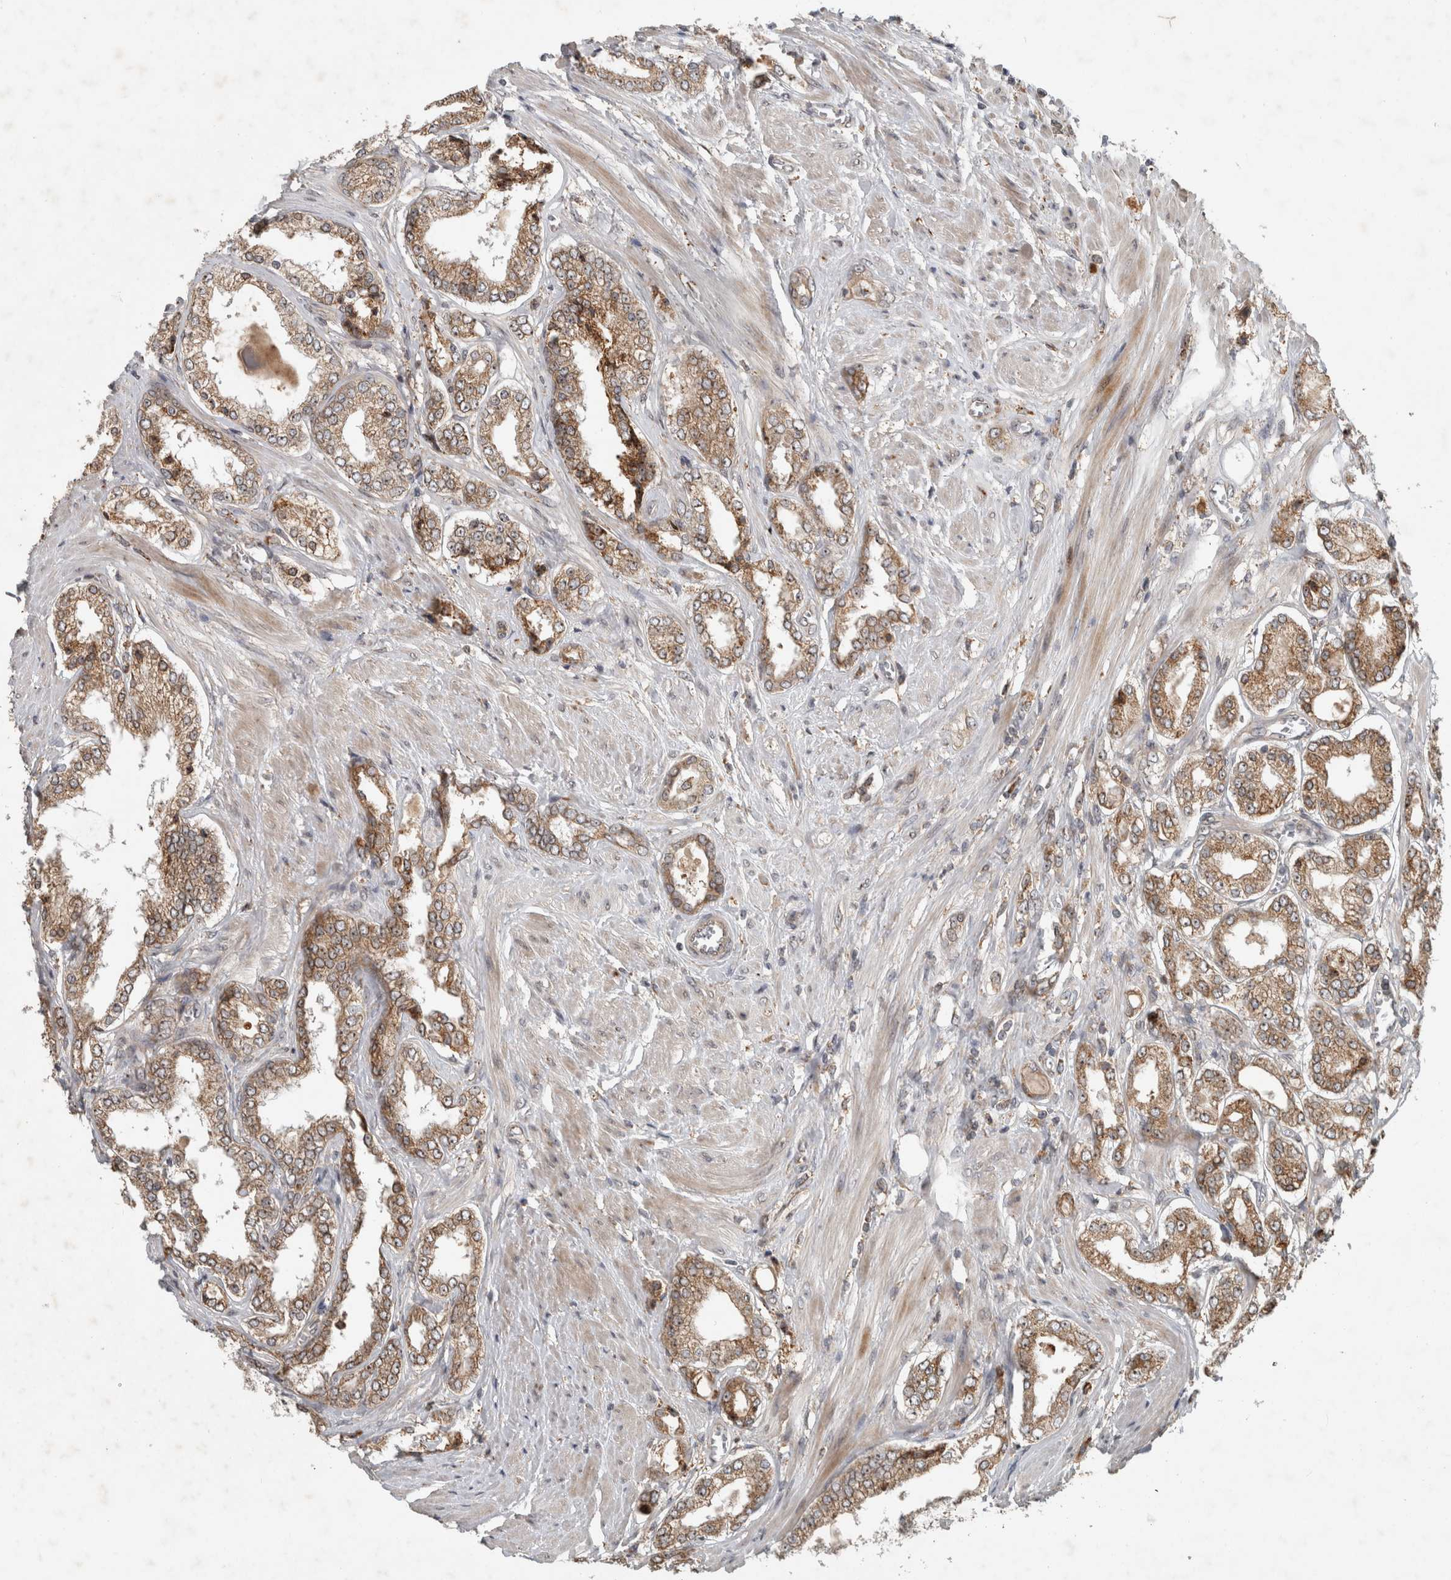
{"staining": {"intensity": "moderate", "quantity": ">75%", "location": "cytoplasmic/membranous"}, "tissue": "prostate cancer", "cell_type": "Tumor cells", "image_type": "cancer", "snomed": [{"axis": "morphology", "description": "Adenocarcinoma, Low grade"}, {"axis": "topography", "description": "Prostate"}], "caption": "Approximately >75% of tumor cells in human prostate cancer demonstrate moderate cytoplasmic/membranous protein expression as visualized by brown immunohistochemical staining.", "gene": "GPR137B", "patient": {"sex": "male", "age": 62}}